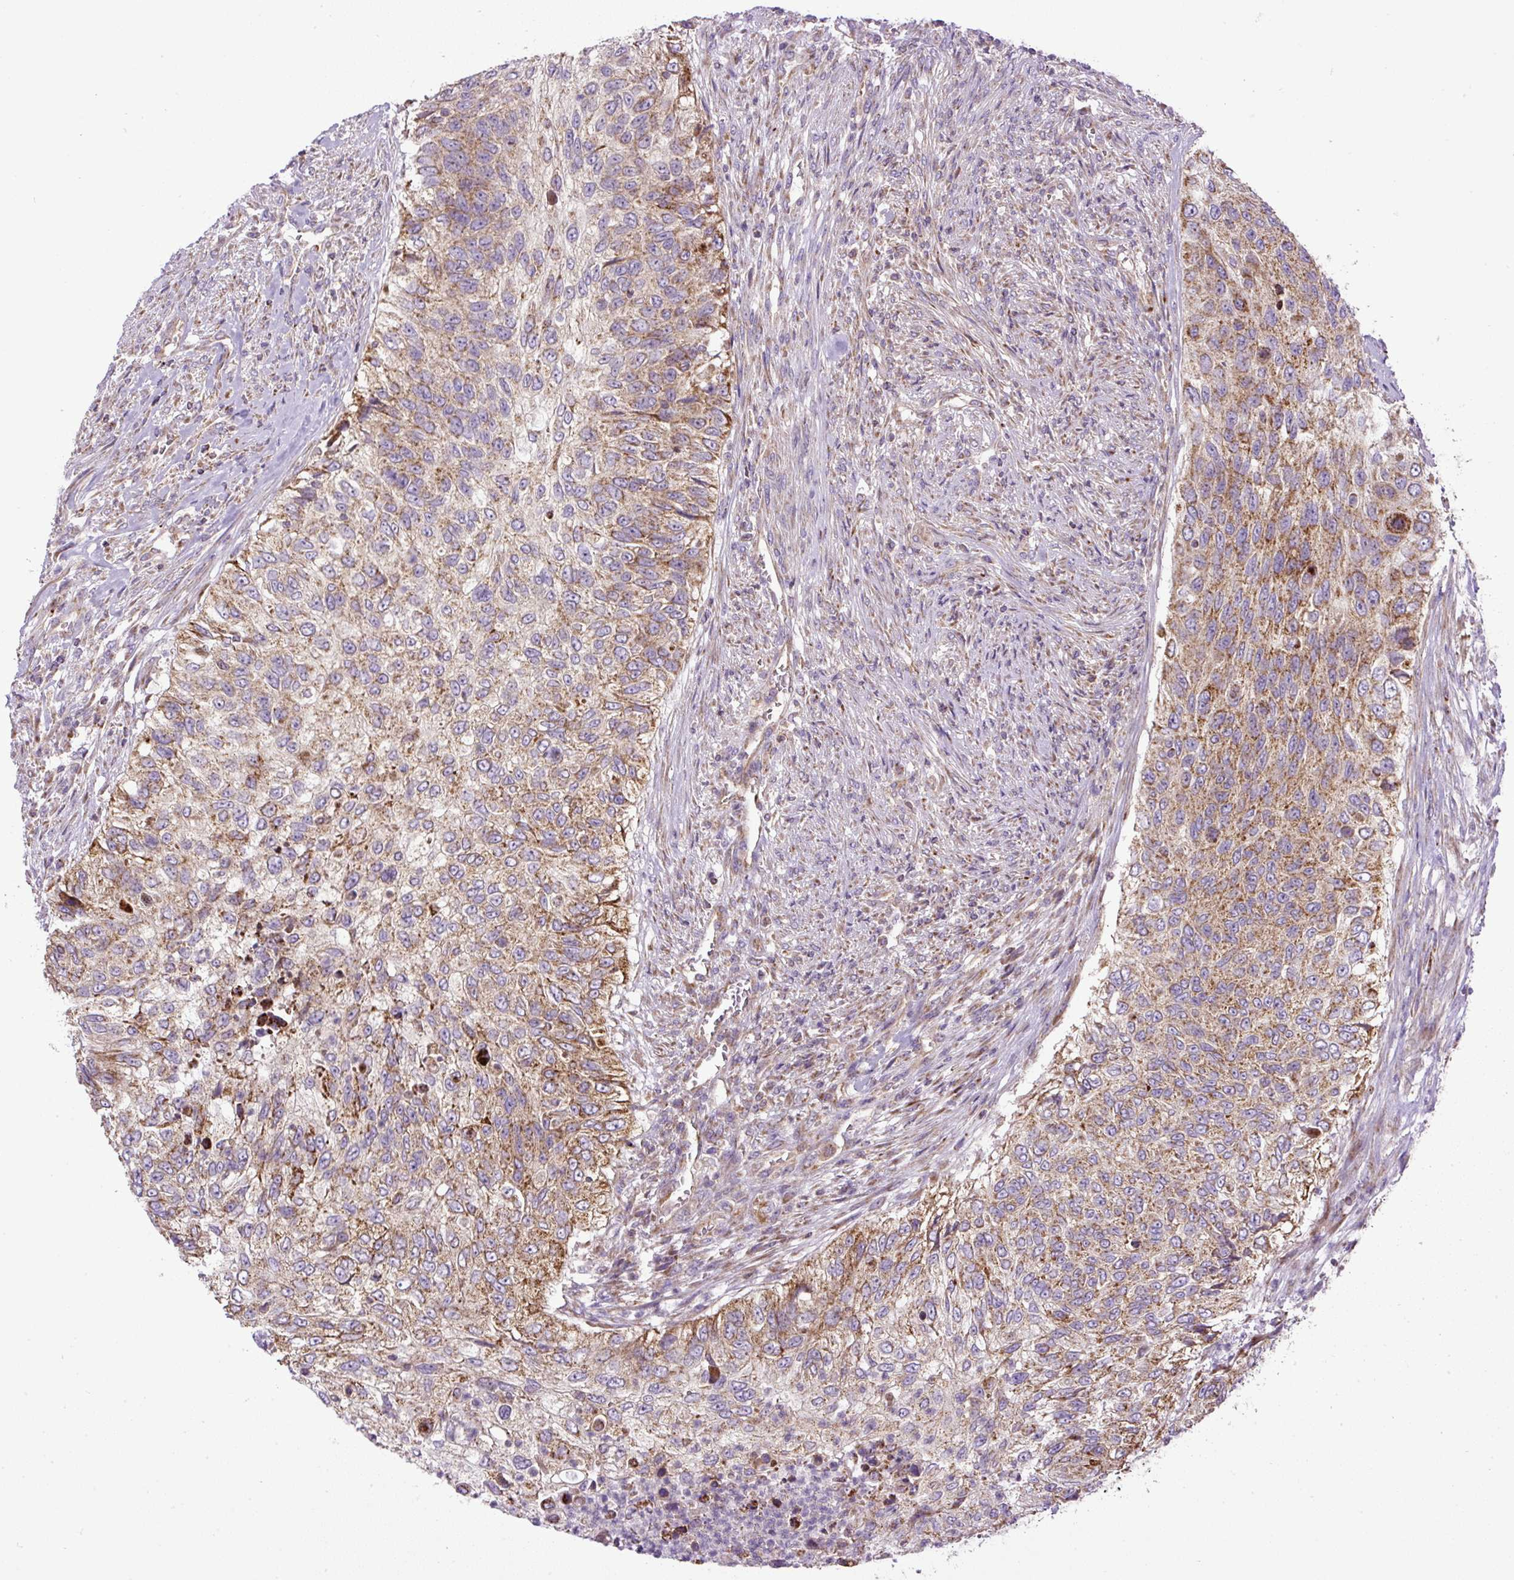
{"staining": {"intensity": "moderate", "quantity": ">75%", "location": "cytoplasmic/membranous"}, "tissue": "urothelial cancer", "cell_type": "Tumor cells", "image_type": "cancer", "snomed": [{"axis": "morphology", "description": "Urothelial carcinoma, High grade"}, {"axis": "topography", "description": "Urinary bladder"}], "caption": "An image of high-grade urothelial carcinoma stained for a protein displays moderate cytoplasmic/membranous brown staining in tumor cells. Nuclei are stained in blue.", "gene": "ZNF547", "patient": {"sex": "female", "age": 60}}